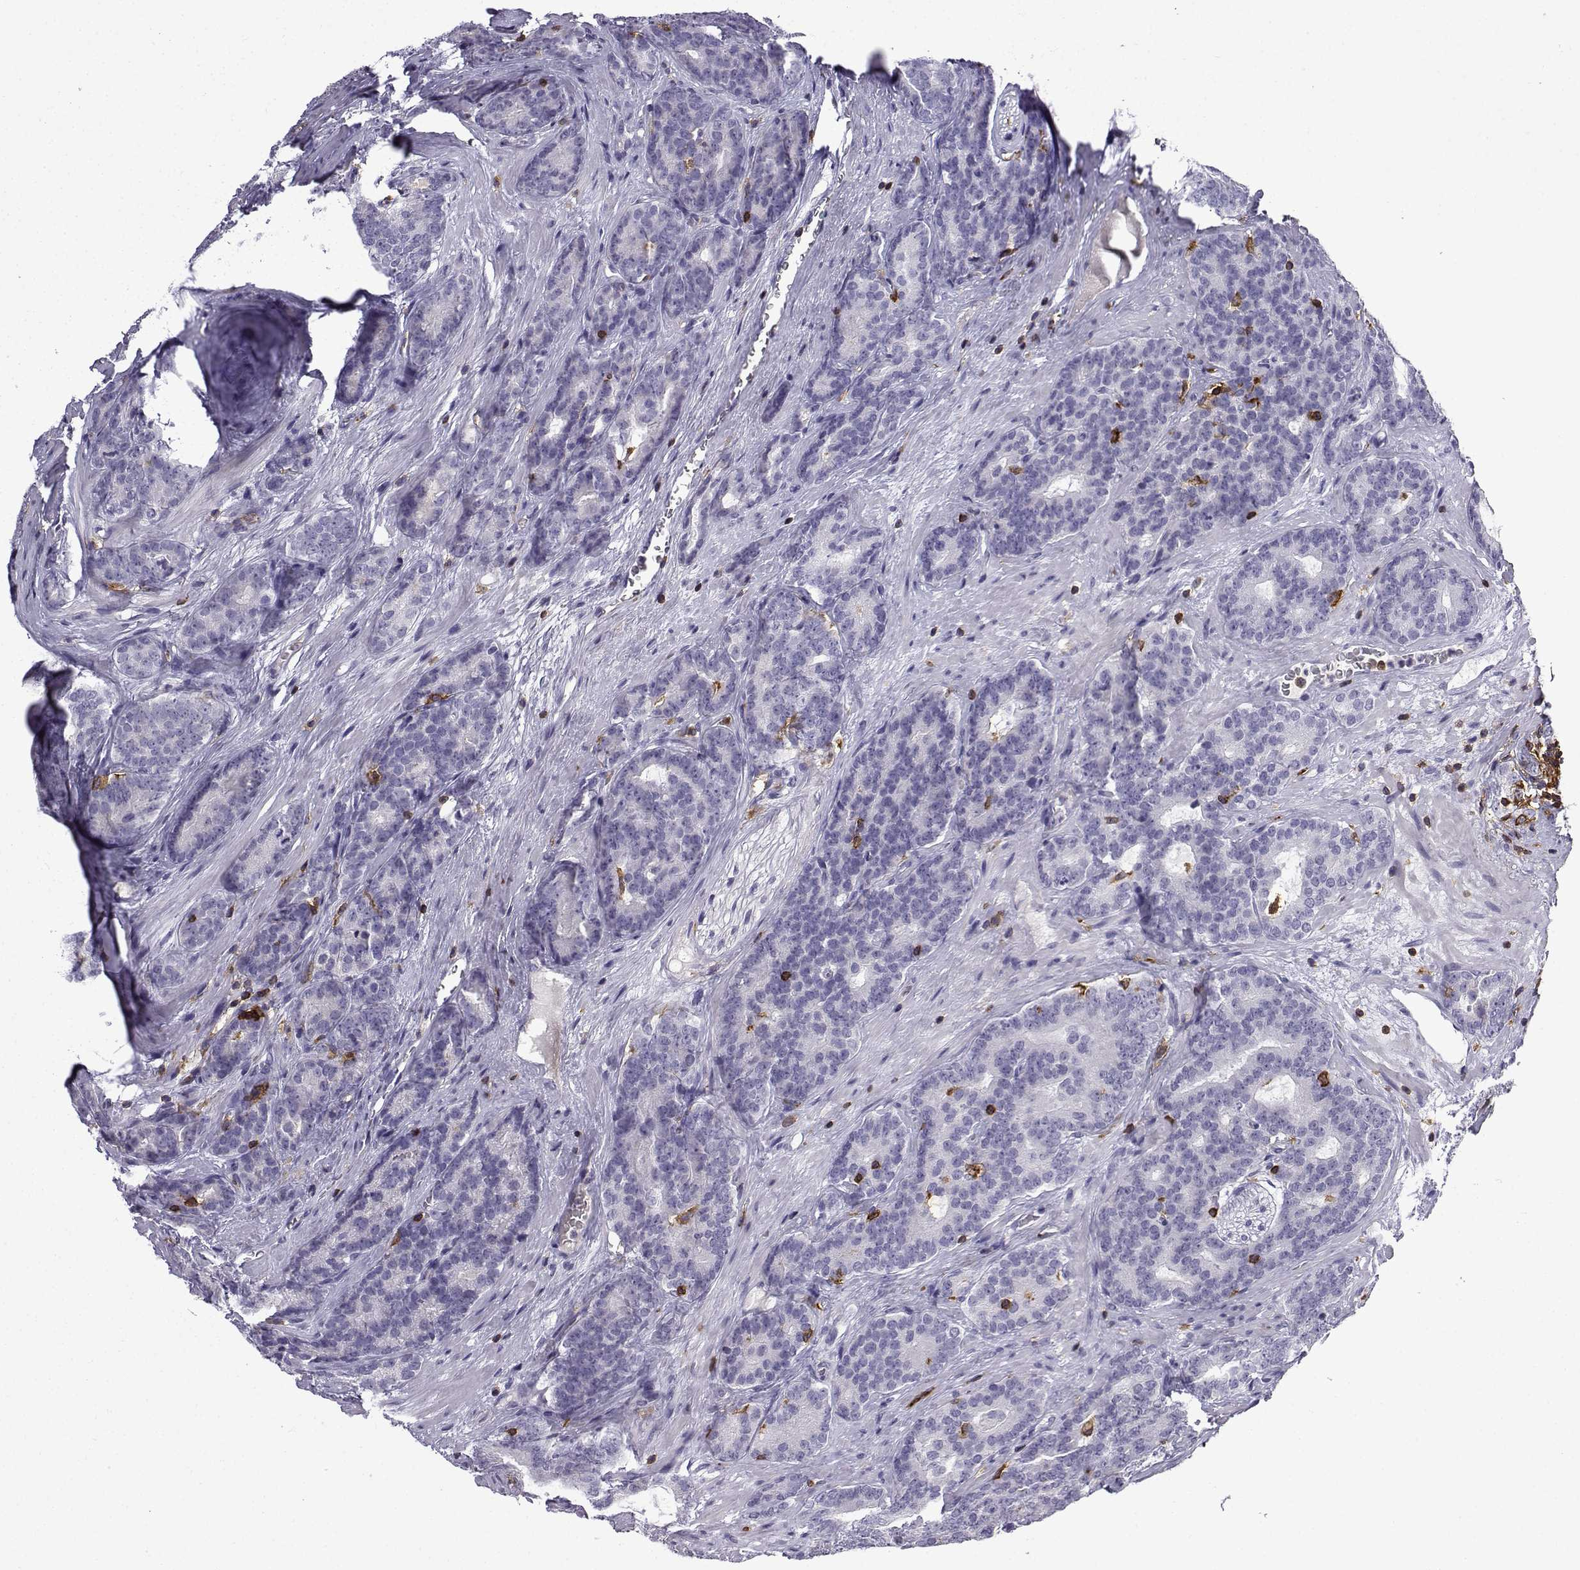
{"staining": {"intensity": "negative", "quantity": "none", "location": "none"}, "tissue": "prostate cancer", "cell_type": "Tumor cells", "image_type": "cancer", "snomed": [{"axis": "morphology", "description": "Adenocarcinoma, NOS"}, {"axis": "topography", "description": "Prostate"}], "caption": "Protein analysis of prostate cancer (adenocarcinoma) exhibits no significant expression in tumor cells. (Brightfield microscopy of DAB IHC at high magnification).", "gene": "DOCK10", "patient": {"sex": "male", "age": 71}}